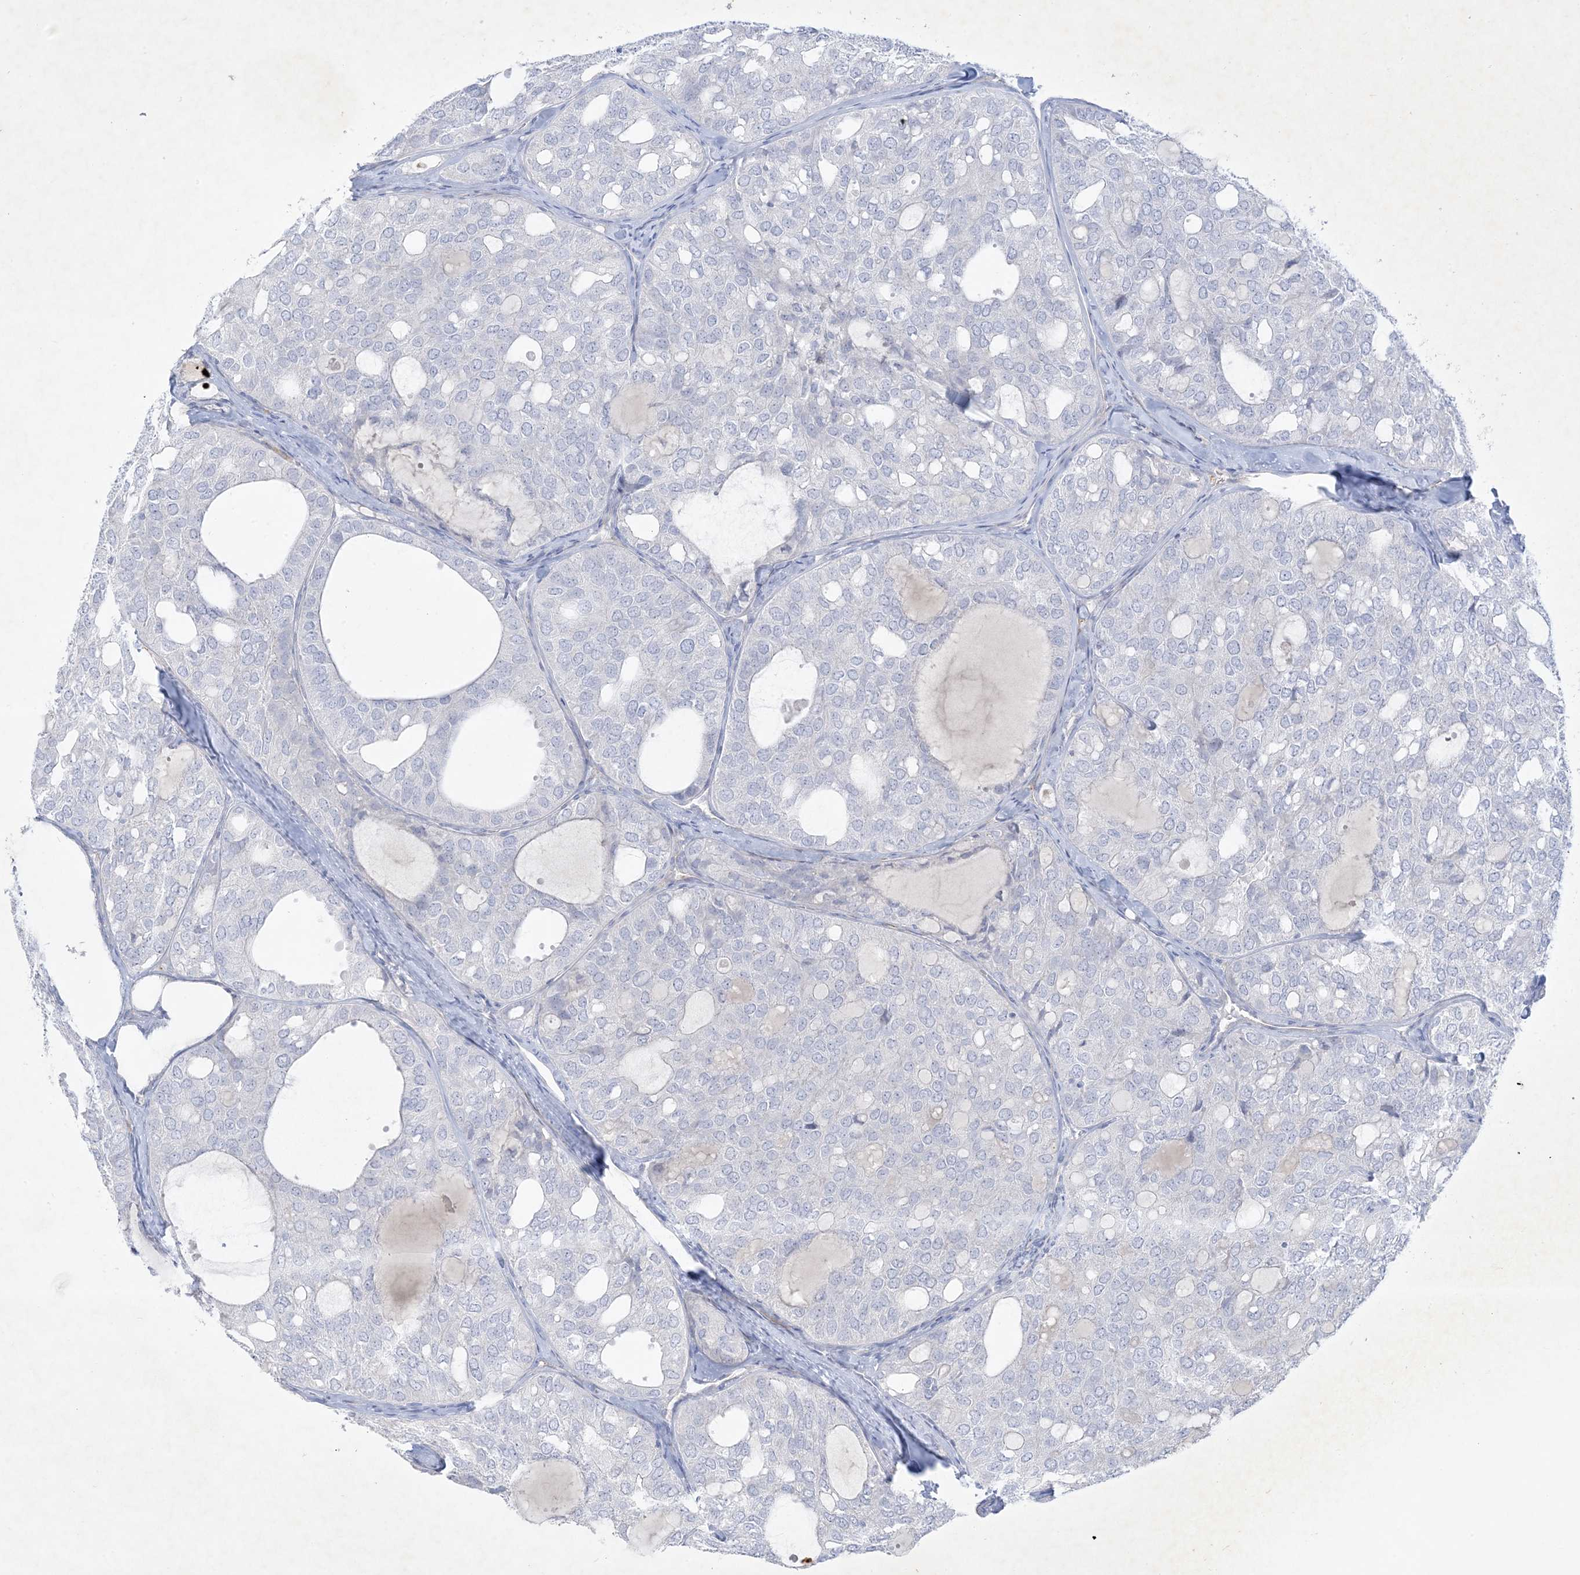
{"staining": {"intensity": "negative", "quantity": "none", "location": "none"}, "tissue": "thyroid cancer", "cell_type": "Tumor cells", "image_type": "cancer", "snomed": [{"axis": "morphology", "description": "Follicular adenoma carcinoma, NOS"}, {"axis": "topography", "description": "Thyroid gland"}], "caption": "Immunohistochemistry of thyroid cancer (follicular adenoma carcinoma) displays no positivity in tumor cells. (Stains: DAB immunohistochemistry with hematoxylin counter stain, Microscopy: brightfield microscopy at high magnification).", "gene": "B3GNT7", "patient": {"sex": "male", "age": 75}}